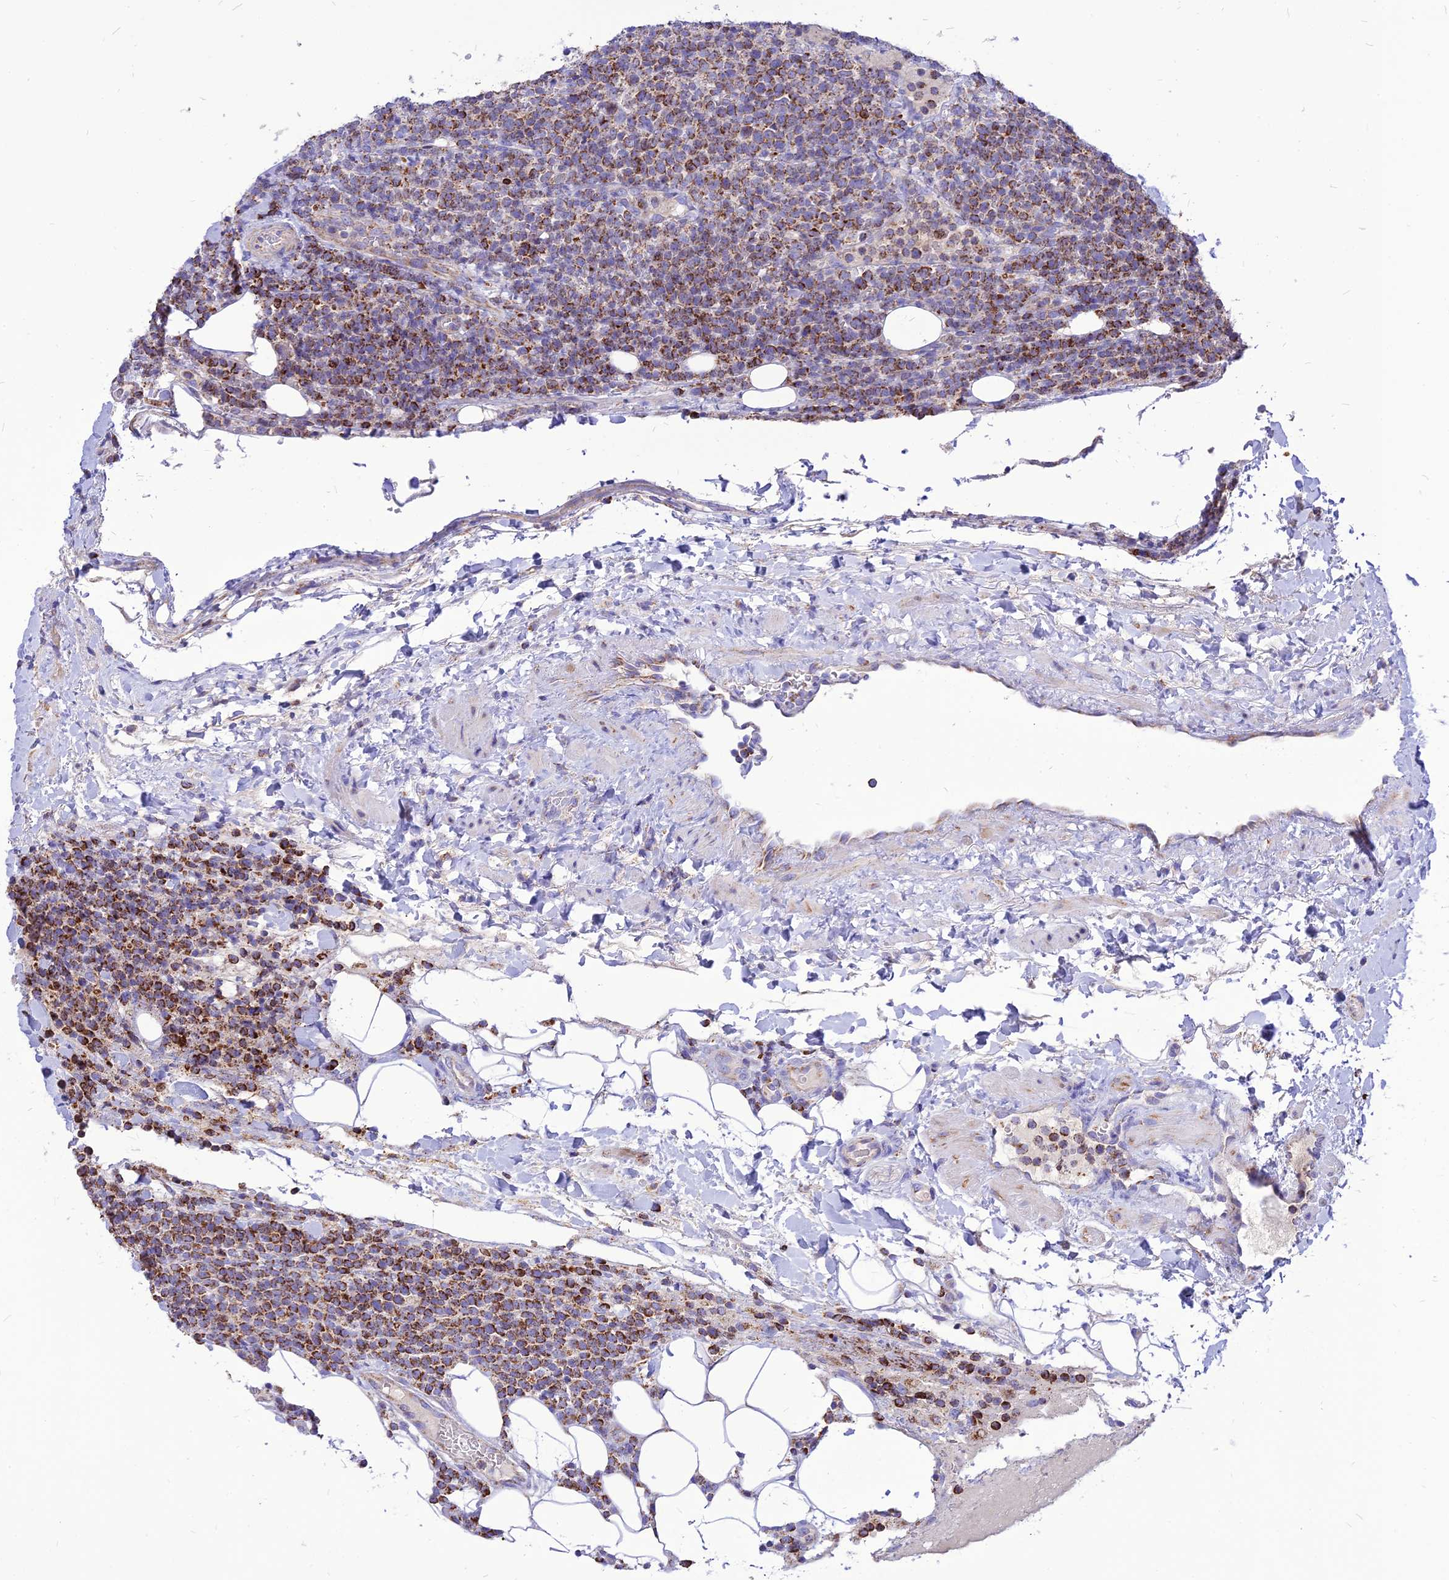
{"staining": {"intensity": "moderate", "quantity": ">75%", "location": "cytoplasmic/membranous"}, "tissue": "lymphoma", "cell_type": "Tumor cells", "image_type": "cancer", "snomed": [{"axis": "morphology", "description": "Malignant lymphoma, non-Hodgkin's type, High grade"}, {"axis": "topography", "description": "Lymph node"}], "caption": "This histopathology image displays lymphoma stained with IHC to label a protein in brown. The cytoplasmic/membranous of tumor cells show moderate positivity for the protein. Nuclei are counter-stained blue.", "gene": "ECI1", "patient": {"sex": "male", "age": 61}}